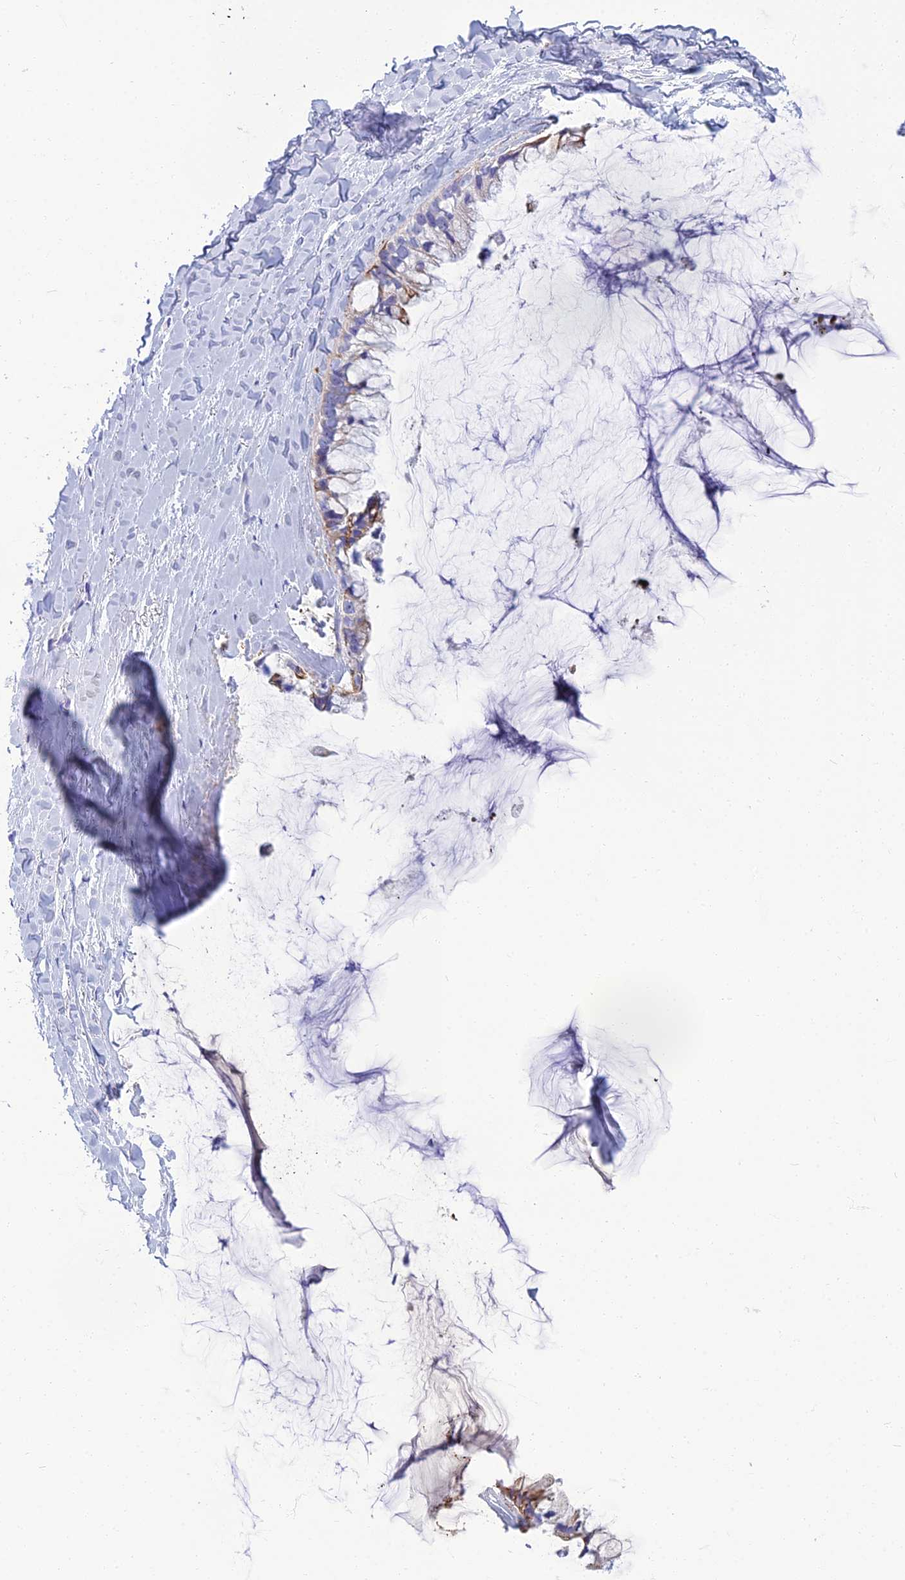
{"staining": {"intensity": "negative", "quantity": "none", "location": "none"}, "tissue": "ovarian cancer", "cell_type": "Tumor cells", "image_type": "cancer", "snomed": [{"axis": "morphology", "description": "Cystadenocarcinoma, mucinous, NOS"}, {"axis": "topography", "description": "Ovary"}], "caption": "Immunohistochemical staining of ovarian cancer (mucinous cystadenocarcinoma) reveals no significant expression in tumor cells. The staining is performed using DAB (3,3'-diaminobenzidine) brown chromogen with nuclei counter-stained in using hematoxylin.", "gene": "SPTLC3", "patient": {"sex": "female", "age": 39}}